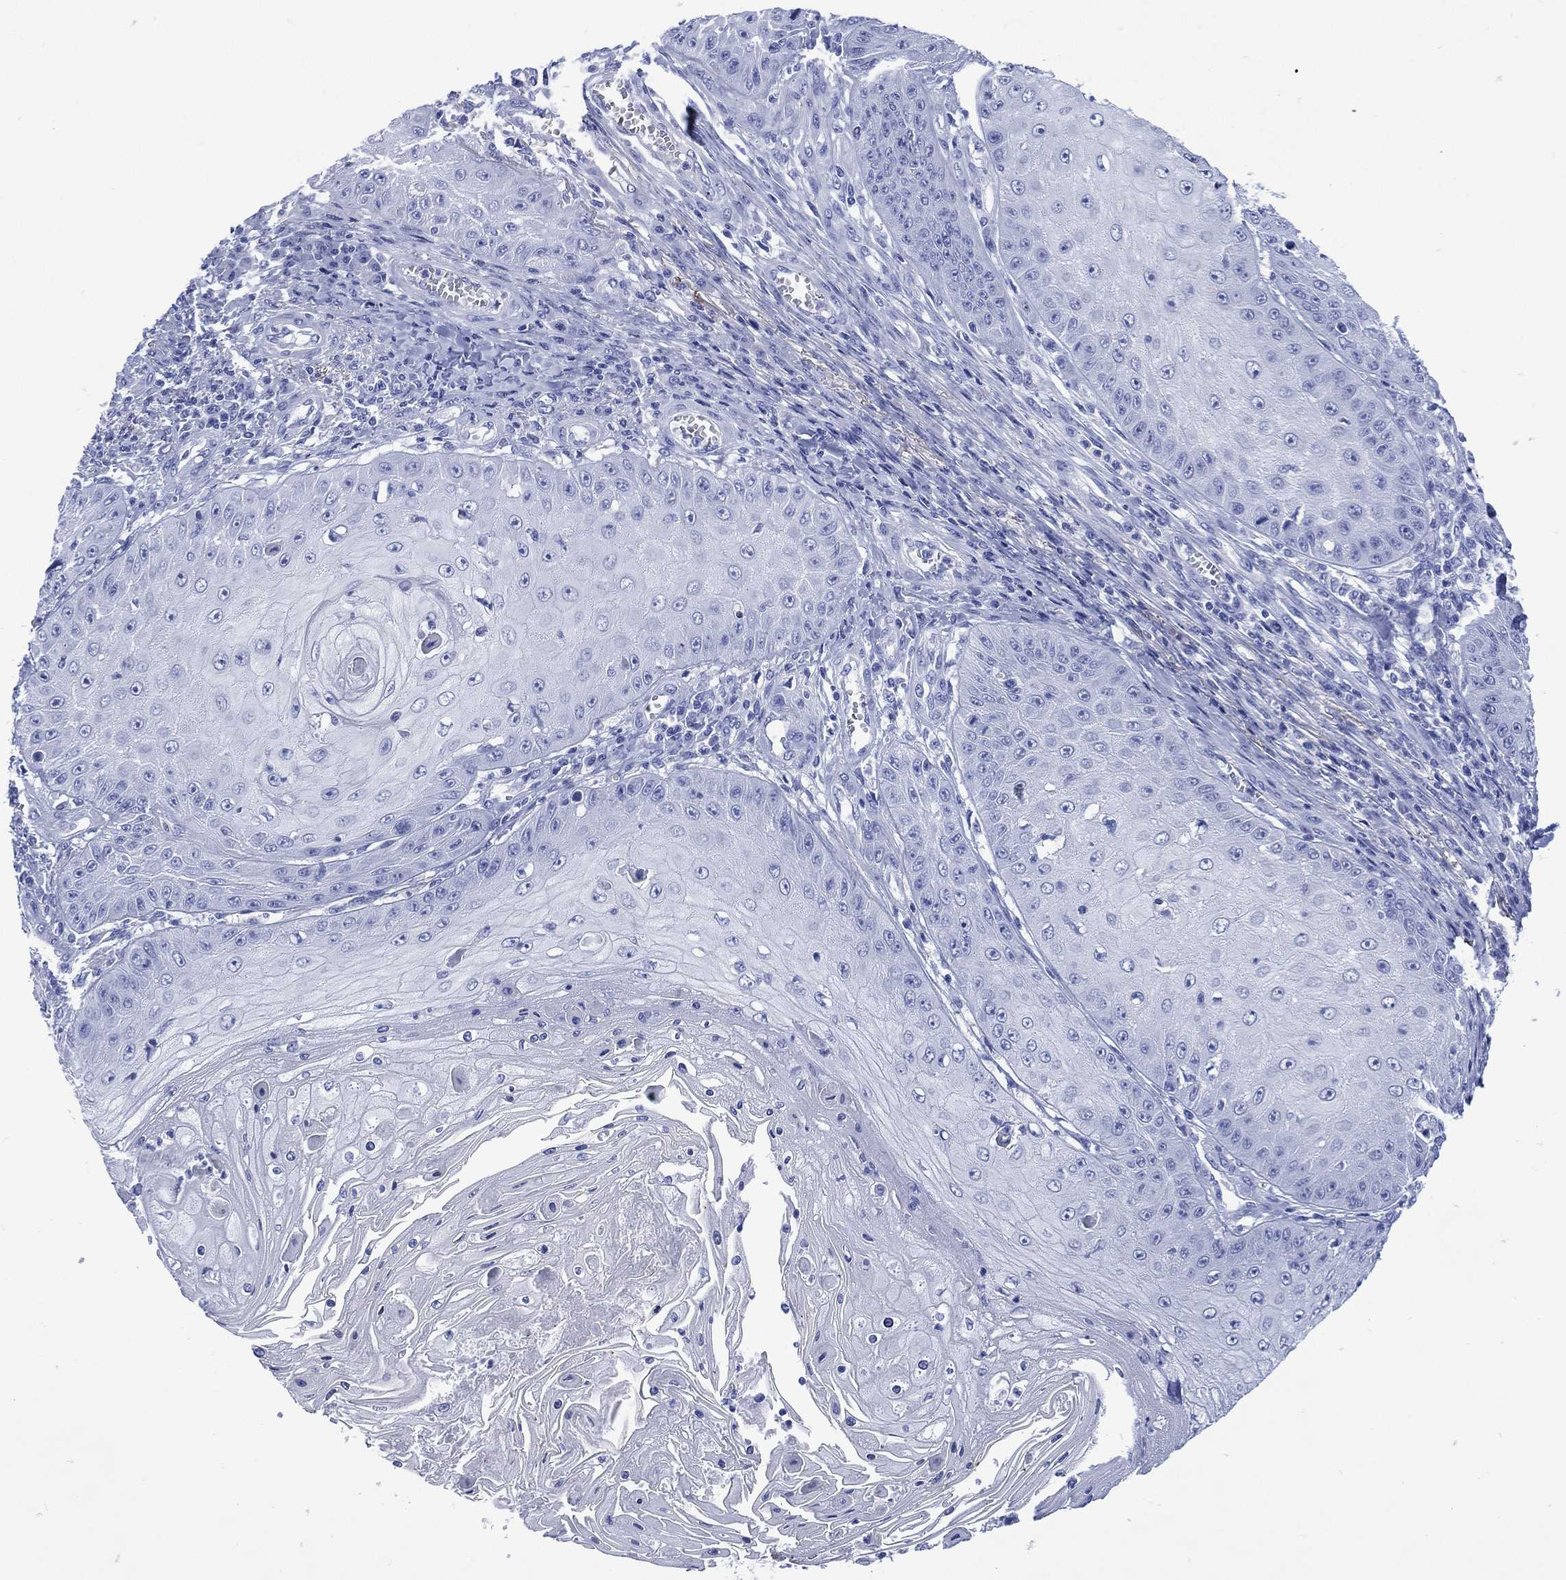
{"staining": {"intensity": "negative", "quantity": "none", "location": "none"}, "tissue": "skin cancer", "cell_type": "Tumor cells", "image_type": "cancer", "snomed": [{"axis": "morphology", "description": "Squamous cell carcinoma, NOS"}, {"axis": "topography", "description": "Skin"}], "caption": "Immunohistochemical staining of skin squamous cell carcinoma demonstrates no significant expression in tumor cells. (Stains: DAB (3,3'-diaminobenzidine) immunohistochemistry (IHC) with hematoxylin counter stain, Microscopy: brightfield microscopy at high magnification).", "gene": "SHCBP1L", "patient": {"sex": "male", "age": 70}}